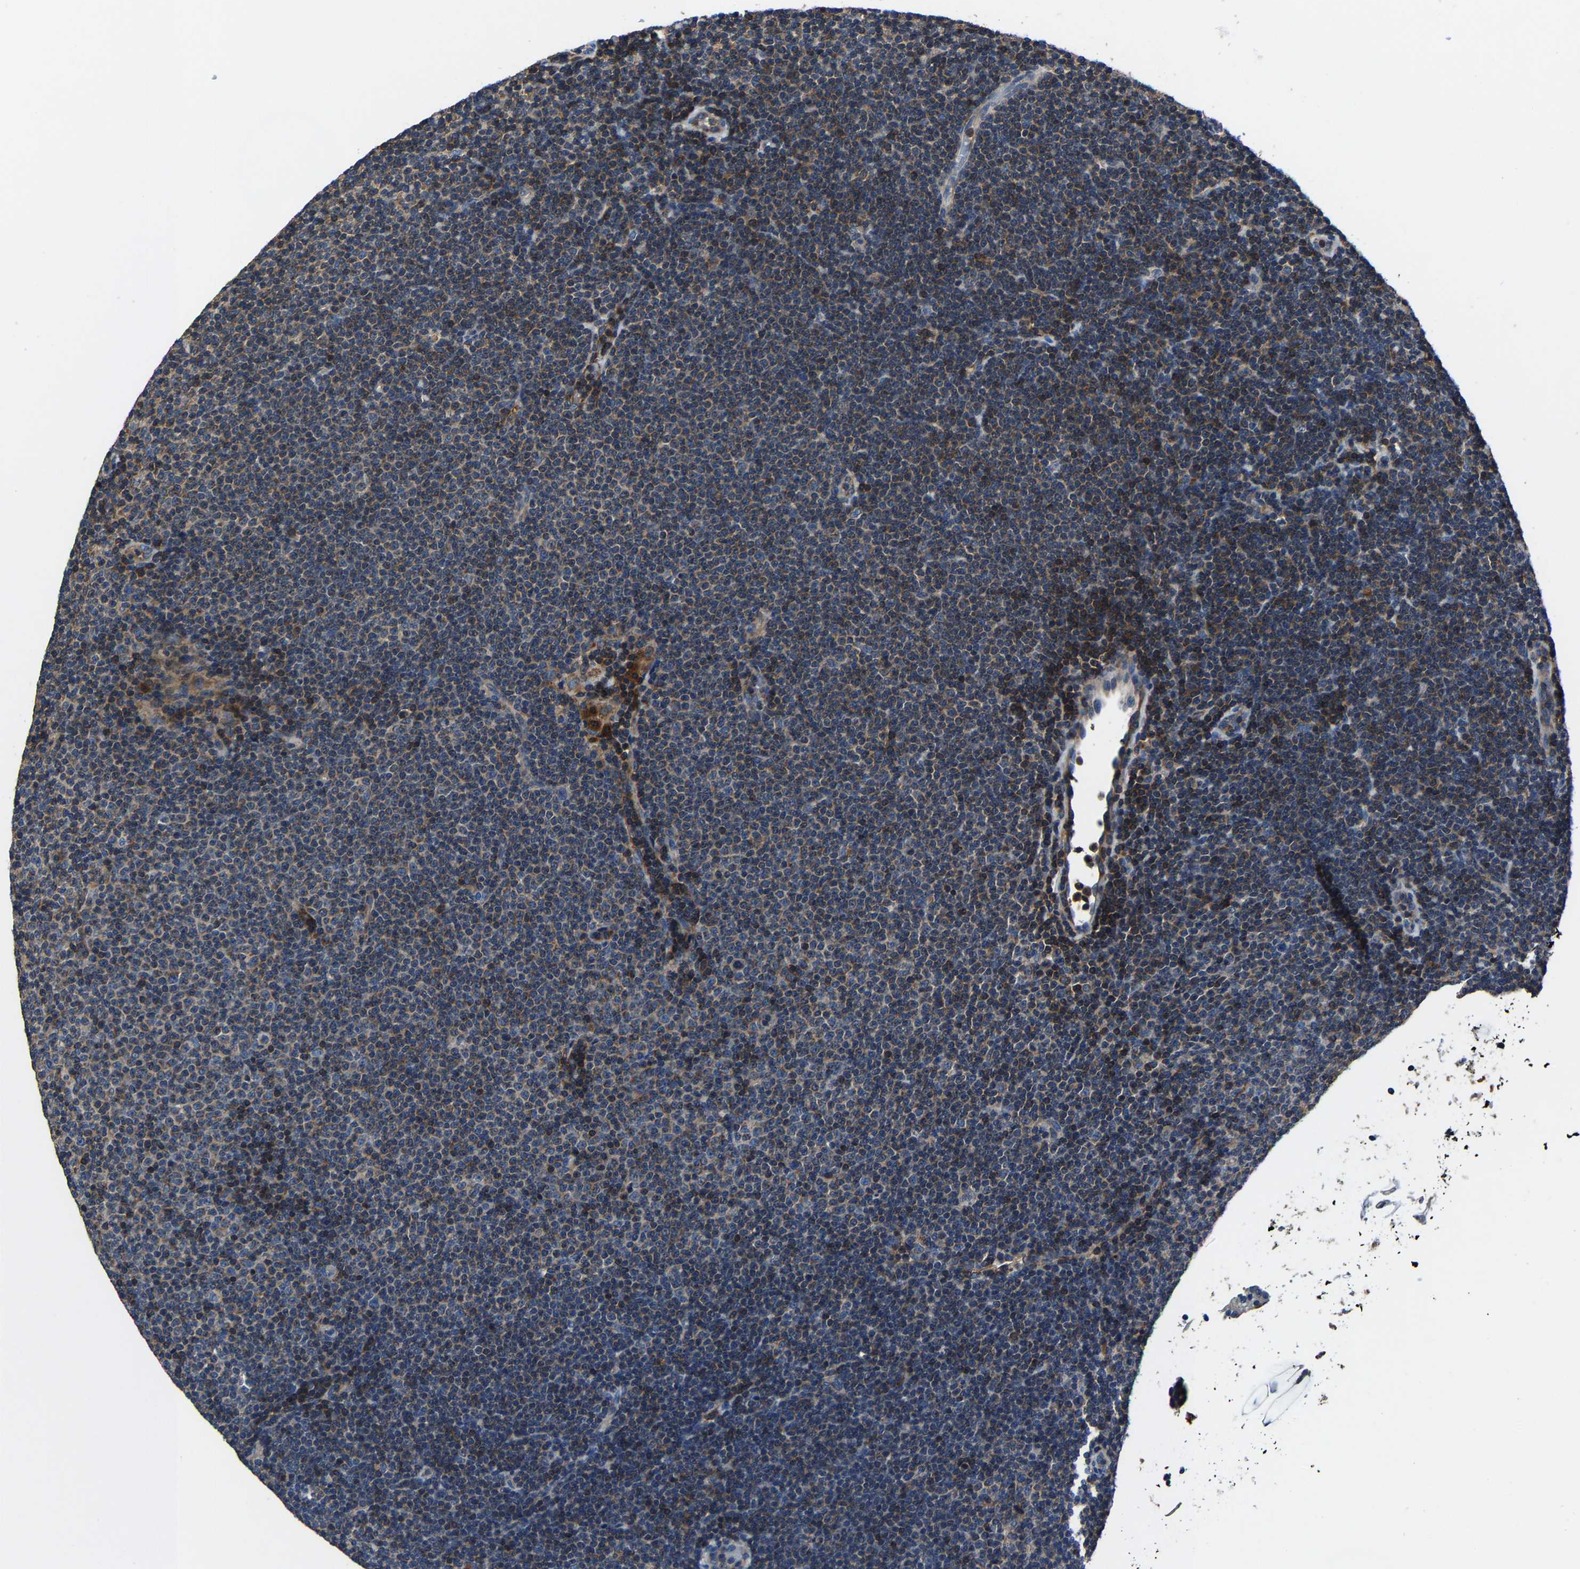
{"staining": {"intensity": "negative", "quantity": "none", "location": "none"}, "tissue": "lymphoma", "cell_type": "Tumor cells", "image_type": "cancer", "snomed": [{"axis": "morphology", "description": "Malignant lymphoma, non-Hodgkin's type, Low grade"}, {"axis": "topography", "description": "Lymph node"}], "caption": "Protein analysis of lymphoma displays no significant positivity in tumor cells.", "gene": "KIAA1958", "patient": {"sex": "female", "age": 53}}